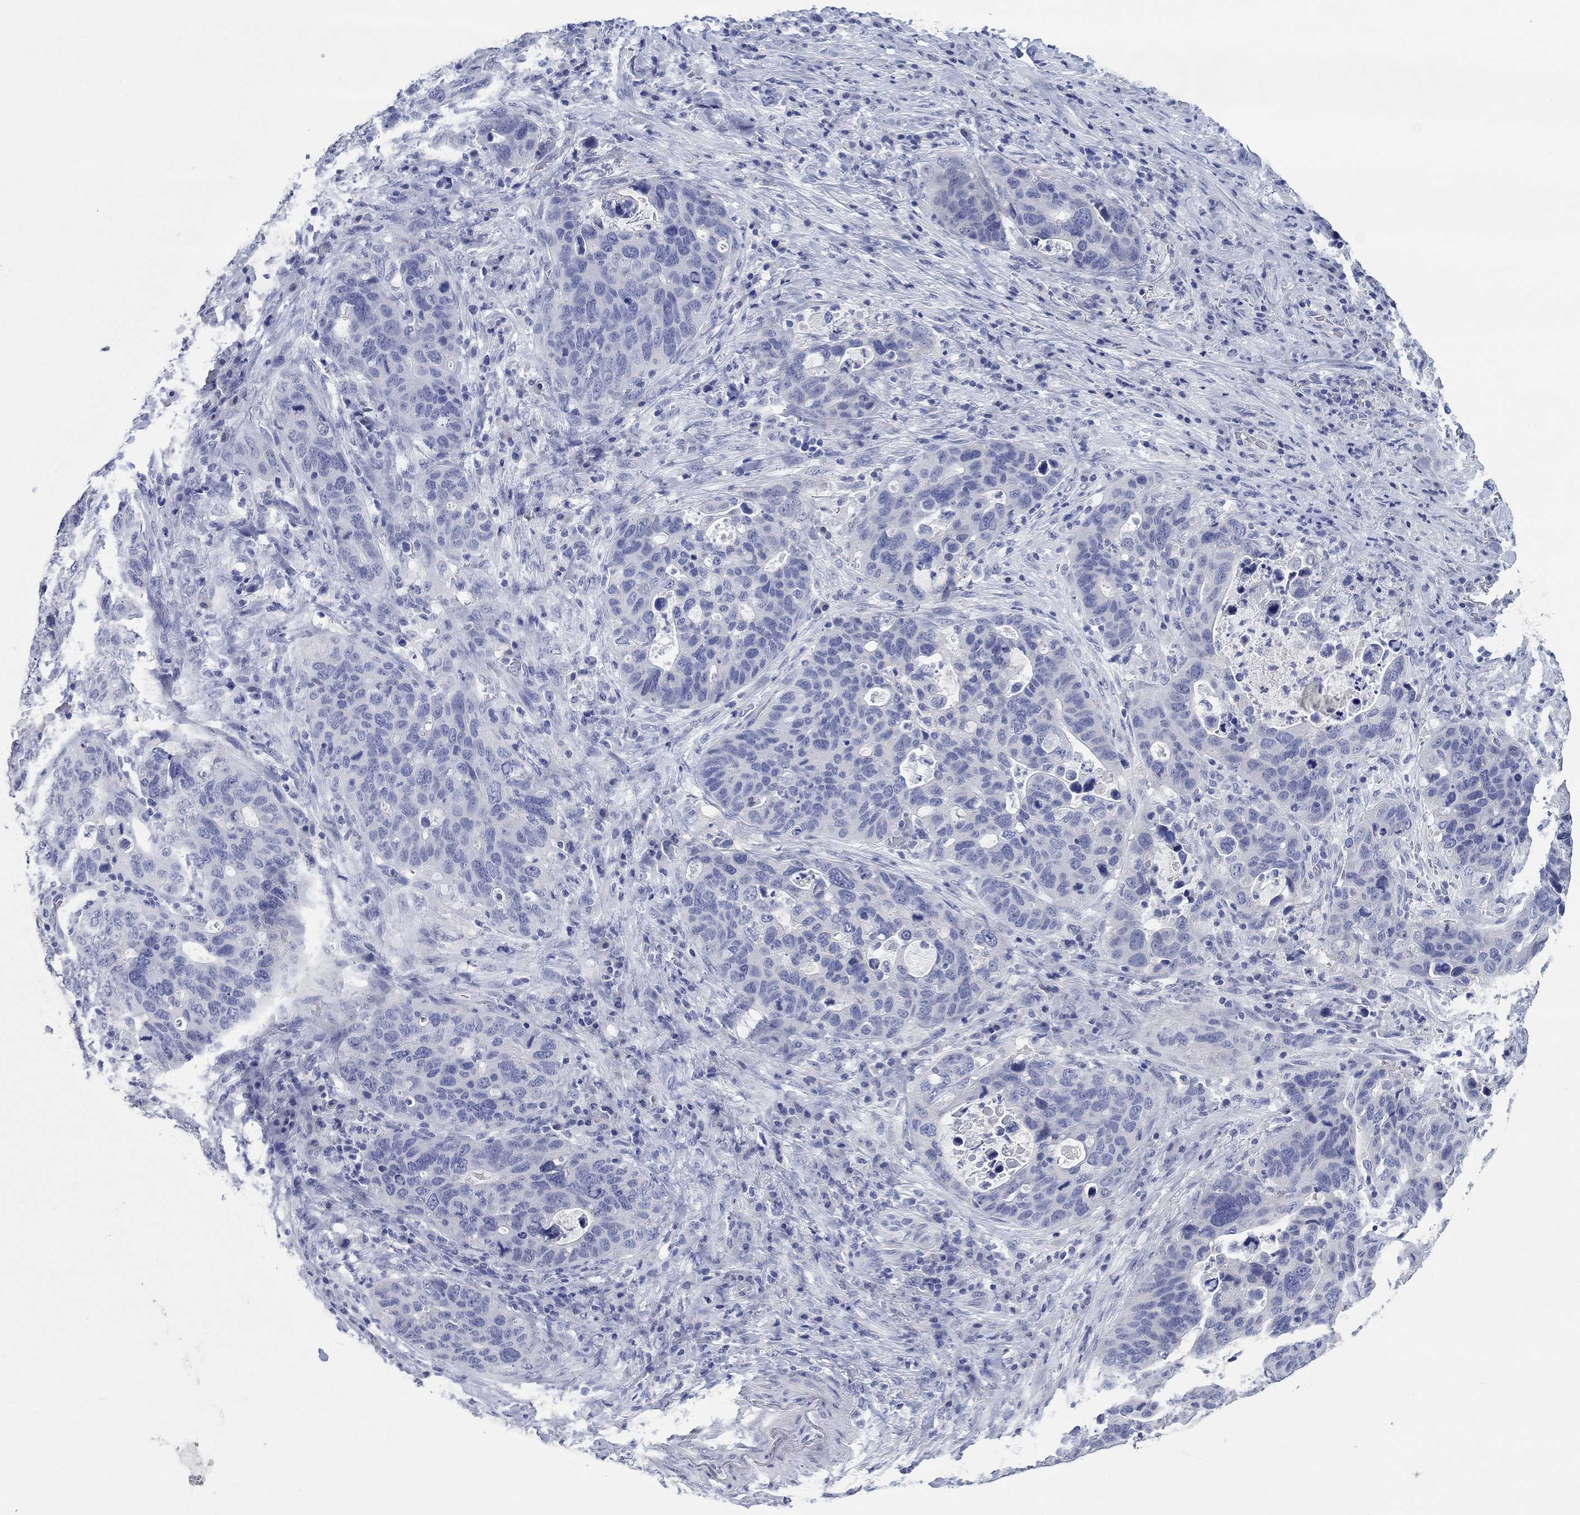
{"staining": {"intensity": "negative", "quantity": "none", "location": "none"}, "tissue": "stomach cancer", "cell_type": "Tumor cells", "image_type": "cancer", "snomed": [{"axis": "morphology", "description": "Adenocarcinoma, NOS"}, {"axis": "topography", "description": "Stomach"}], "caption": "Immunohistochemical staining of adenocarcinoma (stomach) exhibits no significant positivity in tumor cells.", "gene": "POU5F1", "patient": {"sex": "male", "age": 54}}